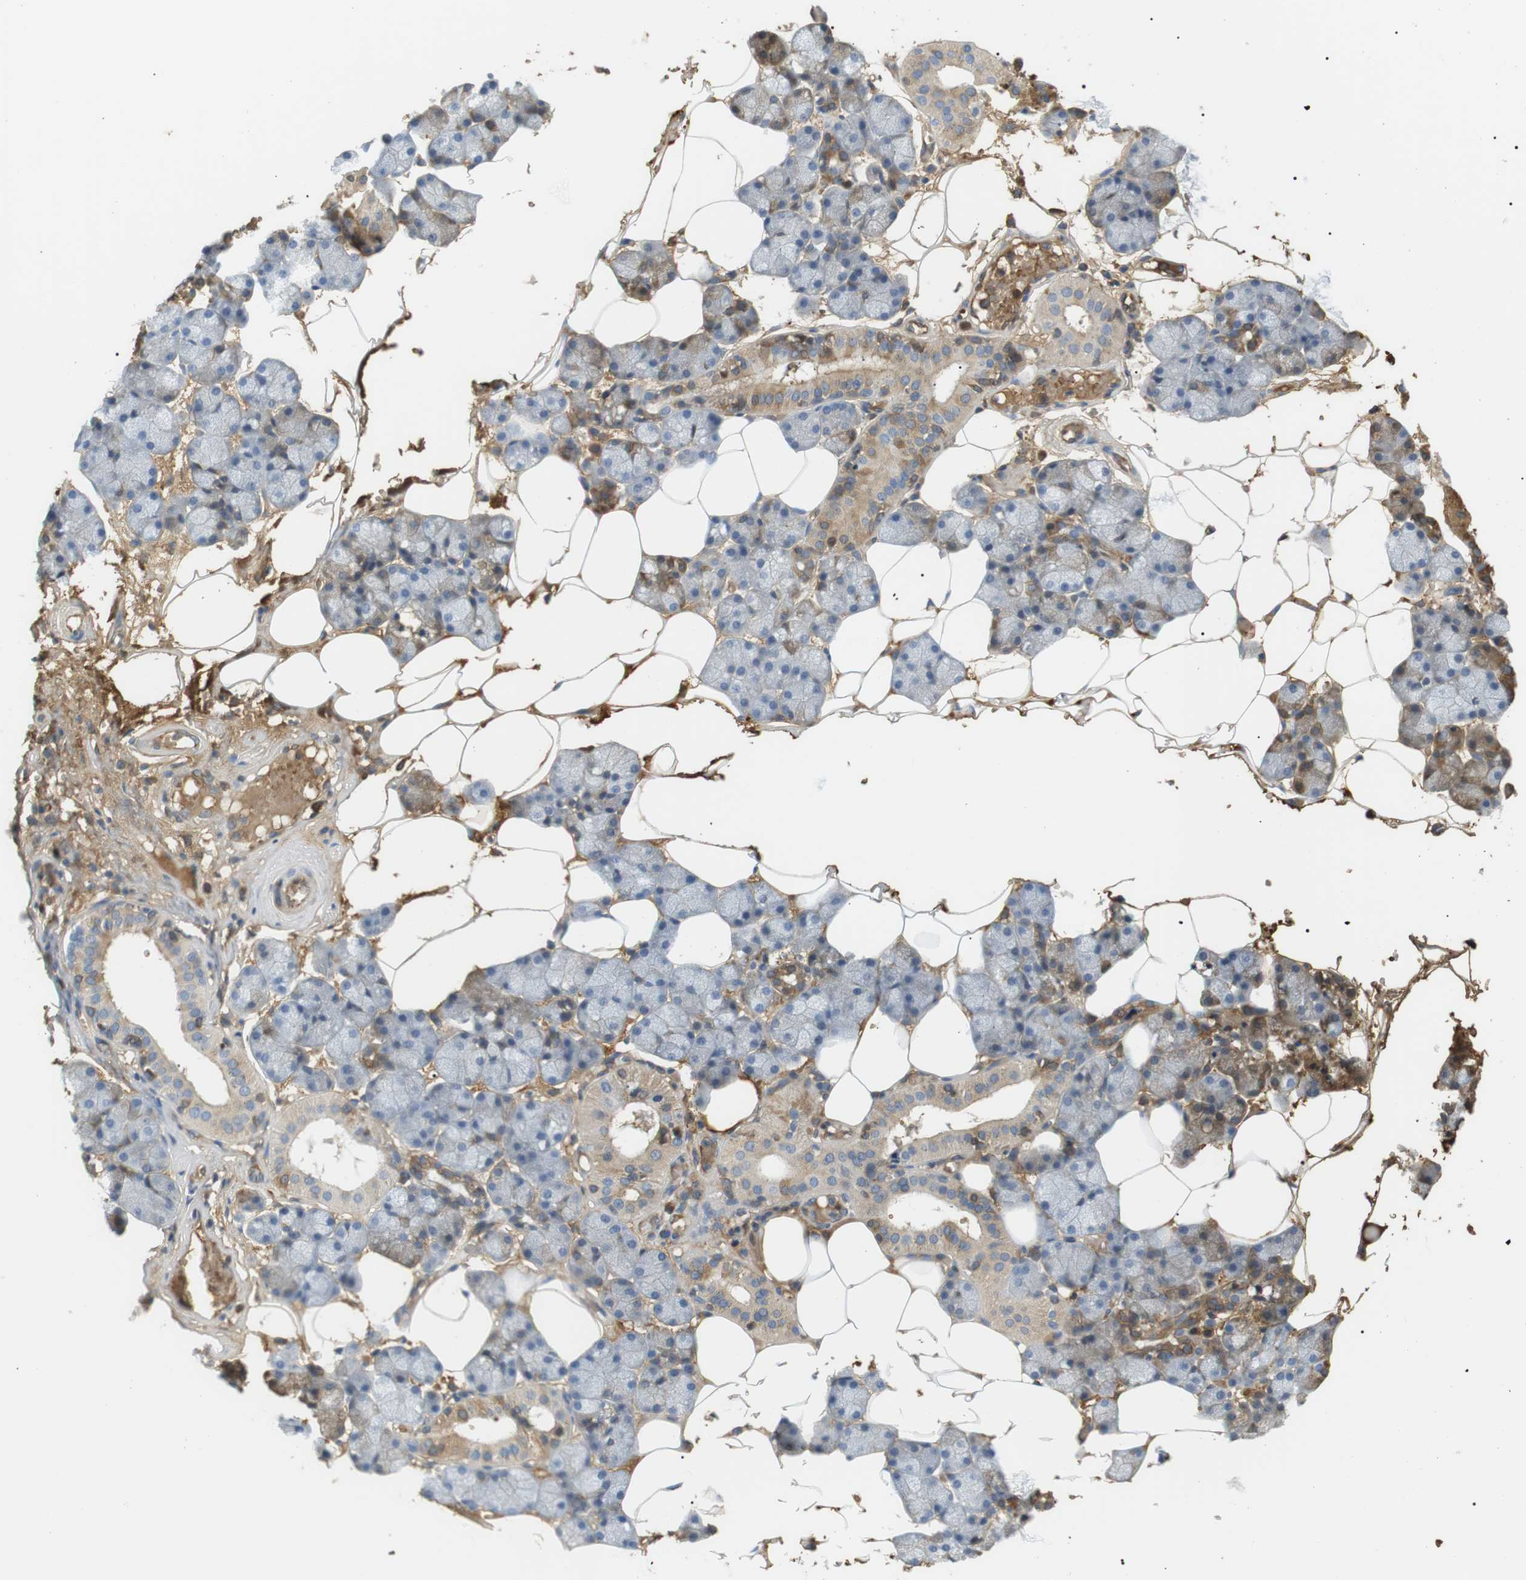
{"staining": {"intensity": "weak", "quantity": "<25%", "location": "cytoplasmic/membranous"}, "tissue": "salivary gland", "cell_type": "Glandular cells", "image_type": "normal", "snomed": [{"axis": "morphology", "description": "Normal tissue, NOS"}, {"axis": "topography", "description": "Salivary gland"}], "caption": "This photomicrograph is of benign salivary gland stained with IHC to label a protein in brown with the nuclei are counter-stained blue. There is no staining in glandular cells. The staining was performed using DAB to visualize the protein expression in brown, while the nuclei were stained in blue with hematoxylin (Magnification: 20x).", "gene": "ADCY10", "patient": {"sex": "male", "age": 62}}